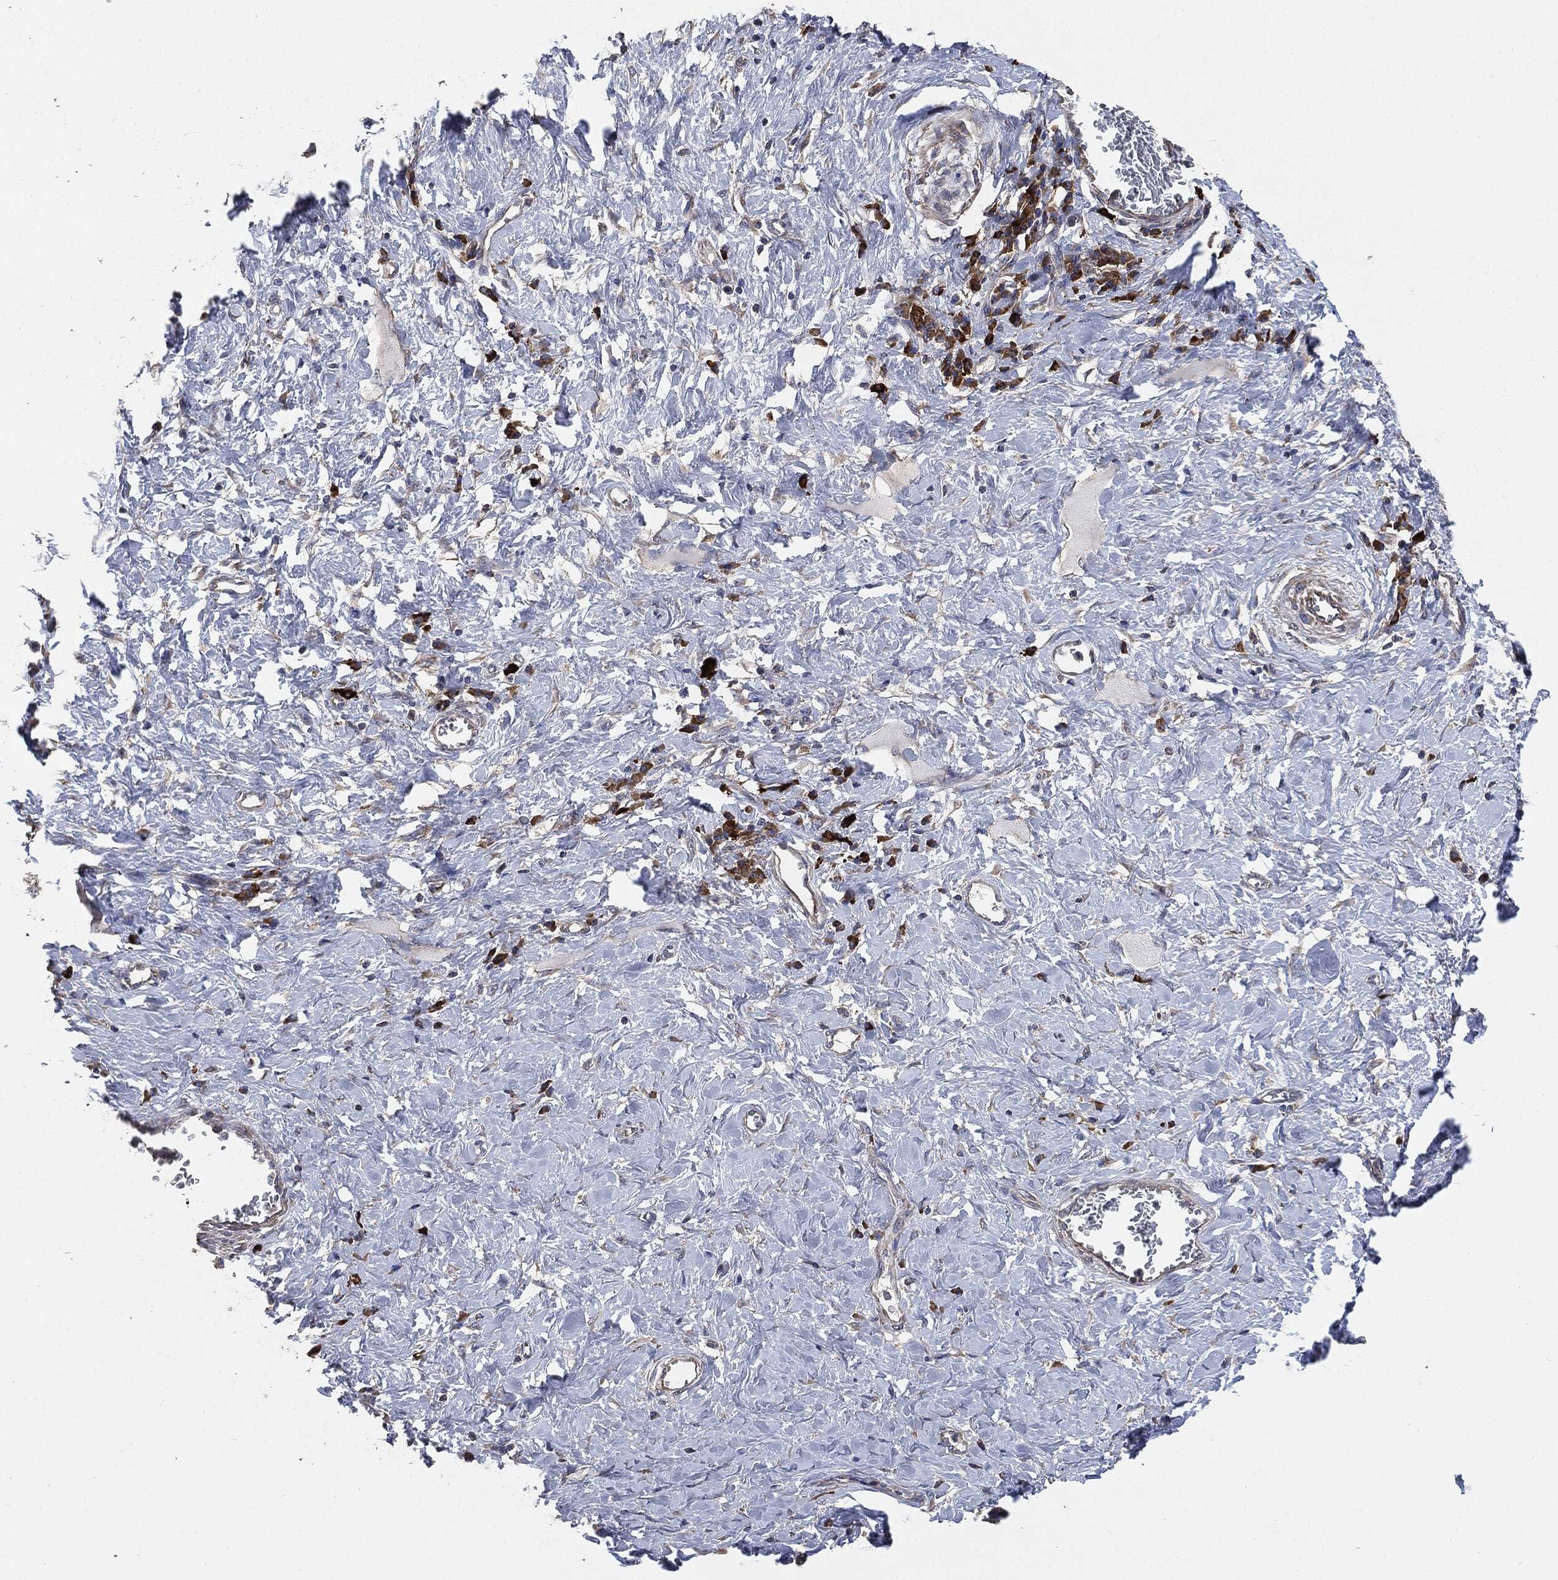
{"staining": {"intensity": "strong", "quantity": ">75%", "location": "cytoplasmic/membranous"}, "tissue": "stomach cancer", "cell_type": "Tumor cells", "image_type": "cancer", "snomed": [{"axis": "morphology", "description": "Normal tissue, NOS"}, {"axis": "morphology", "description": "Adenocarcinoma, NOS"}, {"axis": "topography", "description": "Stomach"}], "caption": "Immunohistochemistry of human stomach cancer demonstrates high levels of strong cytoplasmic/membranous expression in about >75% of tumor cells.", "gene": "STK3", "patient": {"sex": "female", "age": 64}}